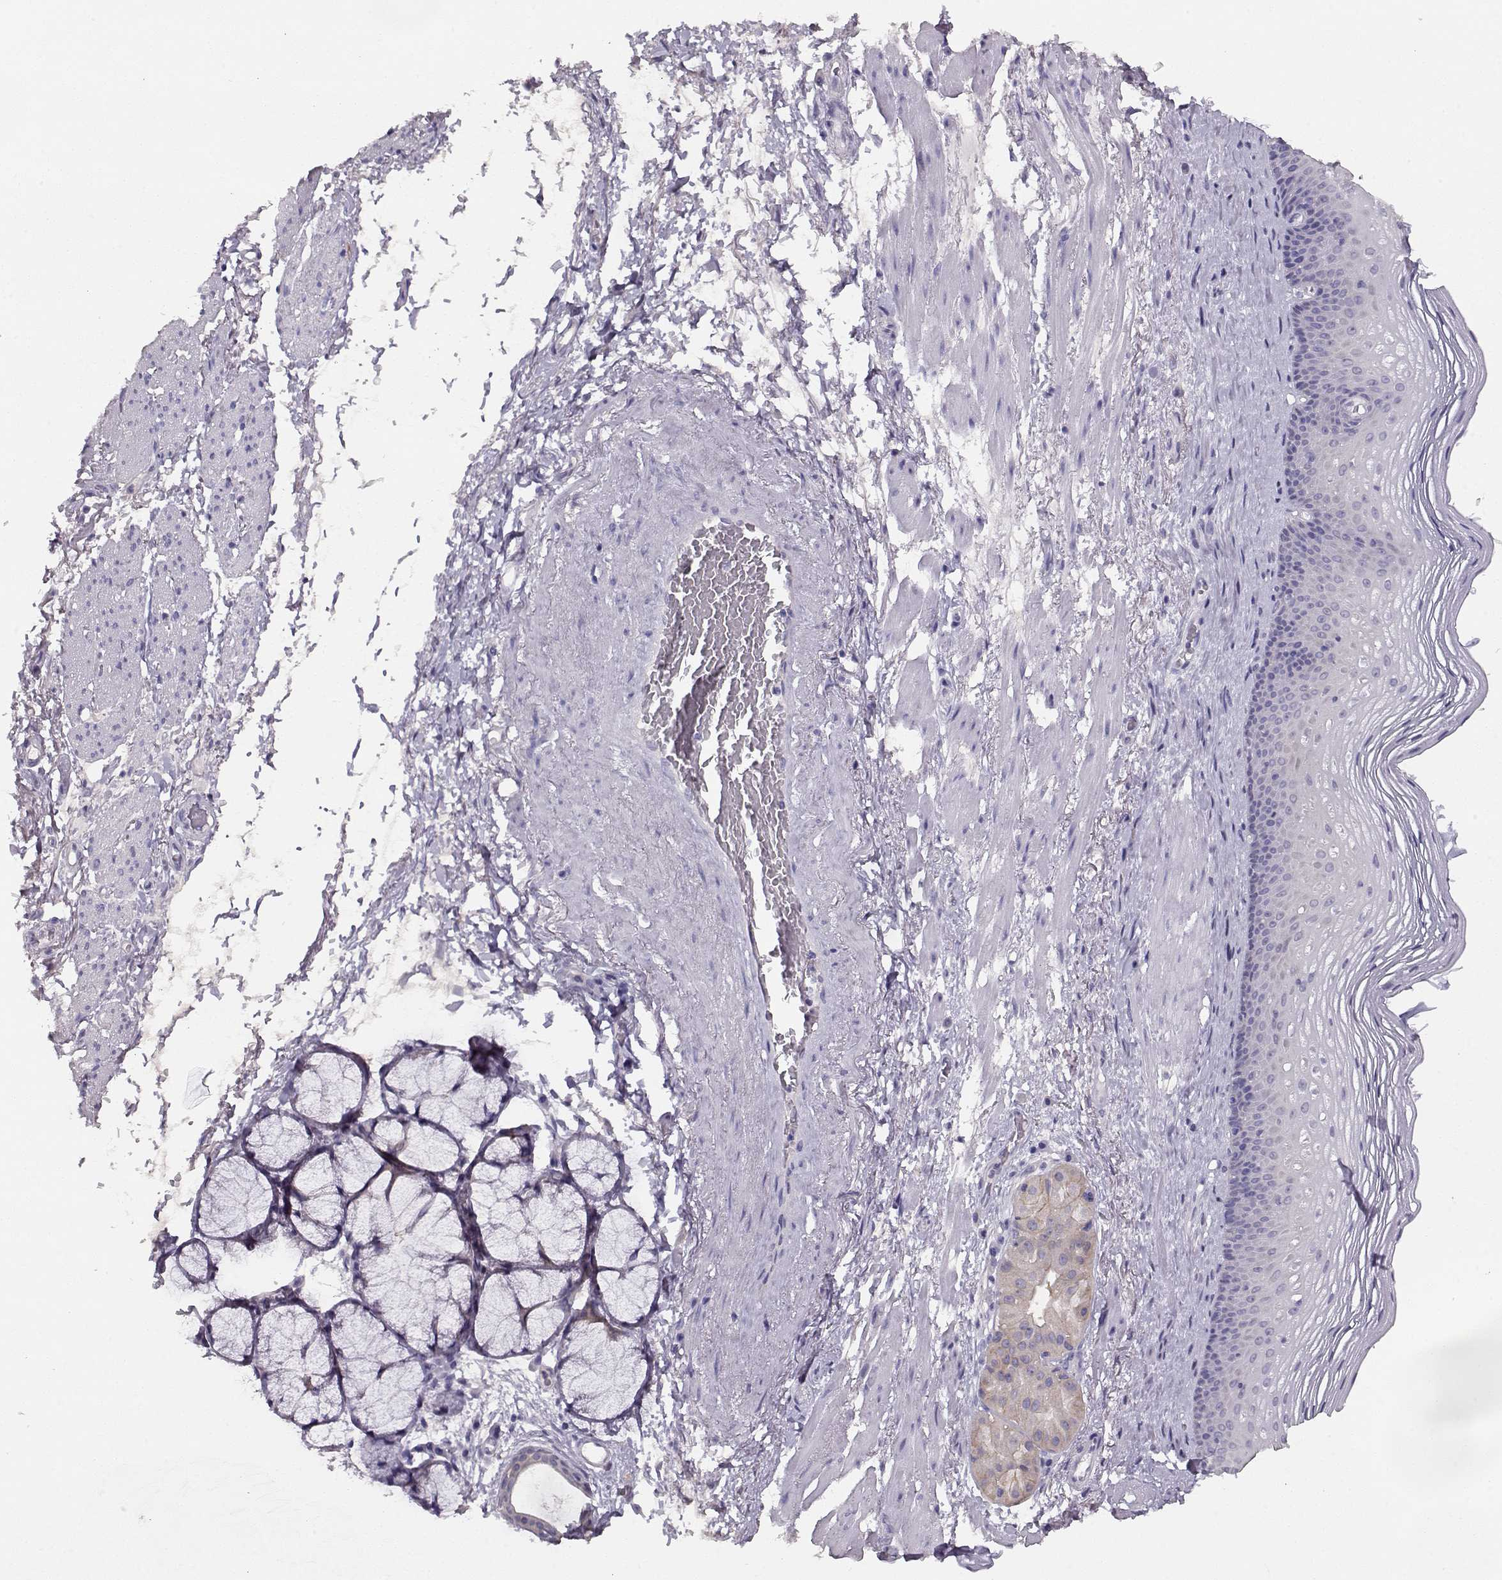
{"staining": {"intensity": "negative", "quantity": "none", "location": "none"}, "tissue": "esophagus", "cell_type": "Squamous epithelial cells", "image_type": "normal", "snomed": [{"axis": "morphology", "description": "Normal tissue, NOS"}, {"axis": "topography", "description": "Esophagus"}], "caption": "Immunohistochemistry (IHC) histopathology image of unremarkable human esophagus stained for a protein (brown), which demonstrates no expression in squamous epithelial cells. (Immunohistochemistry (IHC), brightfield microscopy, high magnification).", "gene": "NDRG4", "patient": {"sex": "male", "age": 76}}